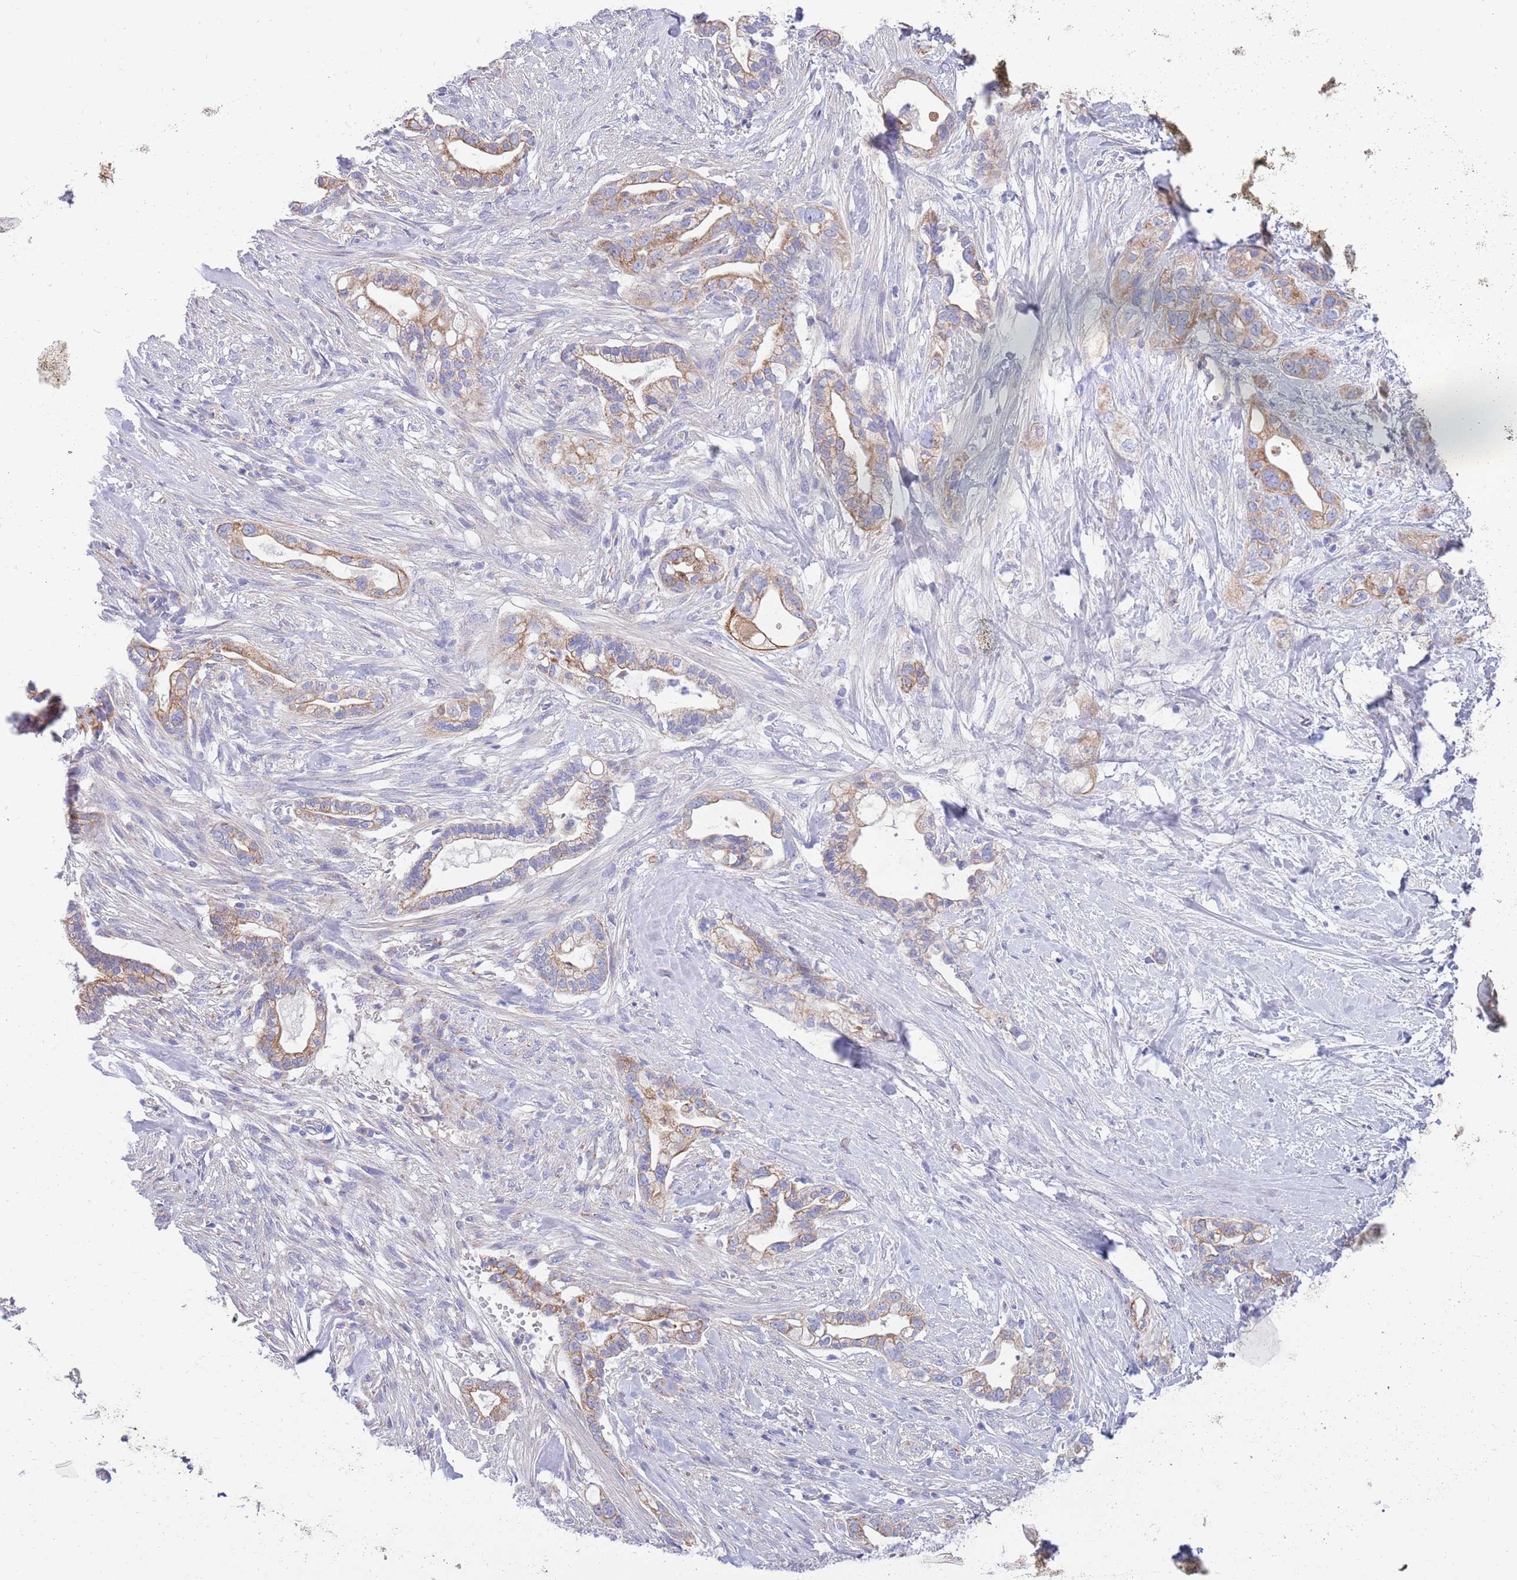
{"staining": {"intensity": "moderate", "quantity": "25%-75%", "location": "cytoplasmic/membranous"}, "tissue": "pancreatic cancer", "cell_type": "Tumor cells", "image_type": "cancer", "snomed": [{"axis": "morphology", "description": "Adenocarcinoma, NOS"}, {"axis": "topography", "description": "Pancreas"}], "caption": "Protein expression analysis of pancreatic cancer shows moderate cytoplasmic/membranous positivity in approximately 25%-75% of tumor cells.", "gene": "EMC8", "patient": {"sex": "male", "age": 44}}